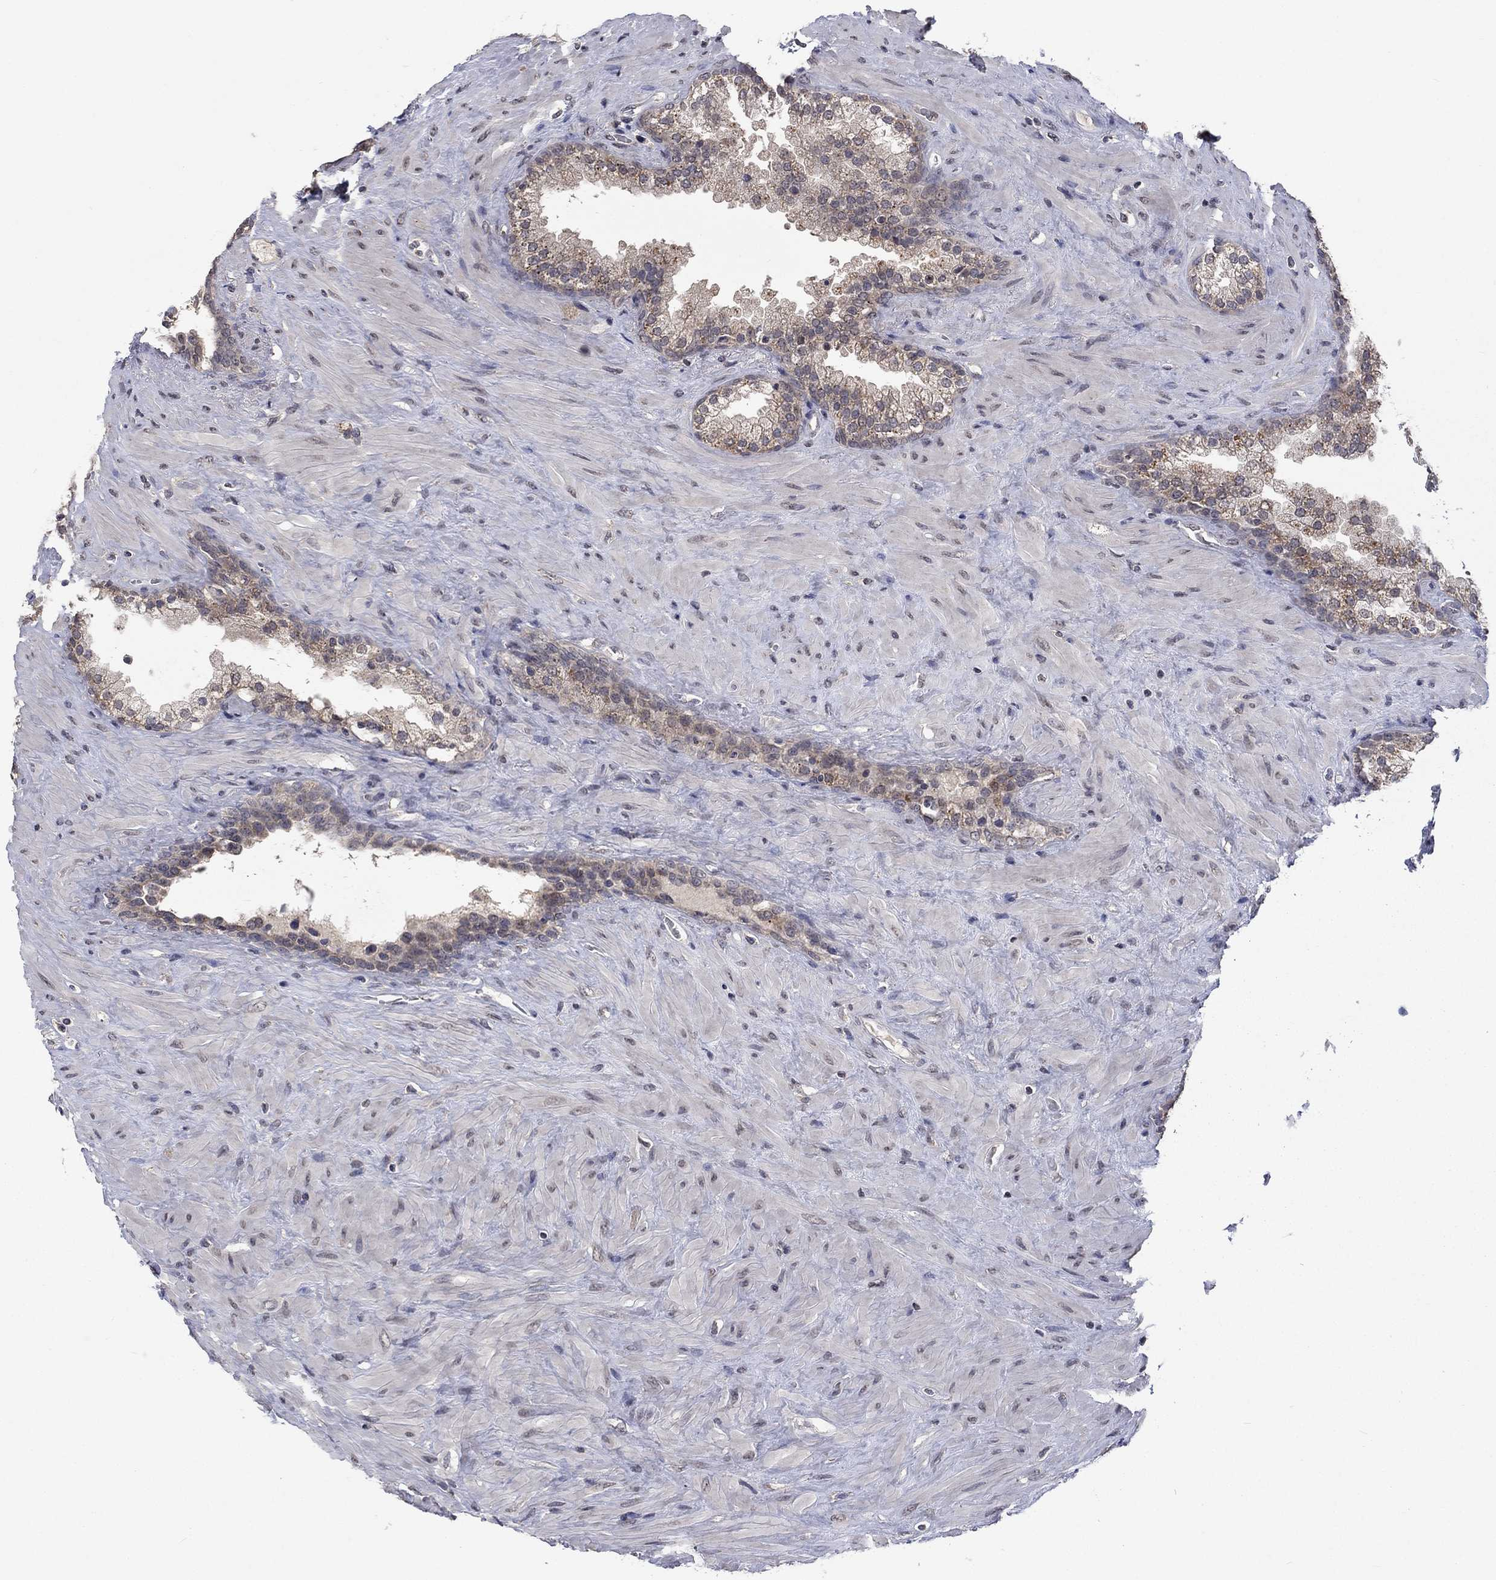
{"staining": {"intensity": "weak", "quantity": "25%-75%", "location": "cytoplasmic/membranous"}, "tissue": "prostate", "cell_type": "Glandular cells", "image_type": "normal", "snomed": [{"axis": "morphology", "description": "Normal tissue, NOS"}, {"axis": "topography", "description": "Prostate"}], "caption": "Protein analysis of benign prostate demonstrates weak cytoplasmic/membranous staining in about 25%-75% of glandular cells. Using DAB (brown) and hematoxylin (blue) stains, captured at high magnification using brightfield microscopy.", "gene": "SPATA33", "patient": {"sex": "male", "age": 63}}